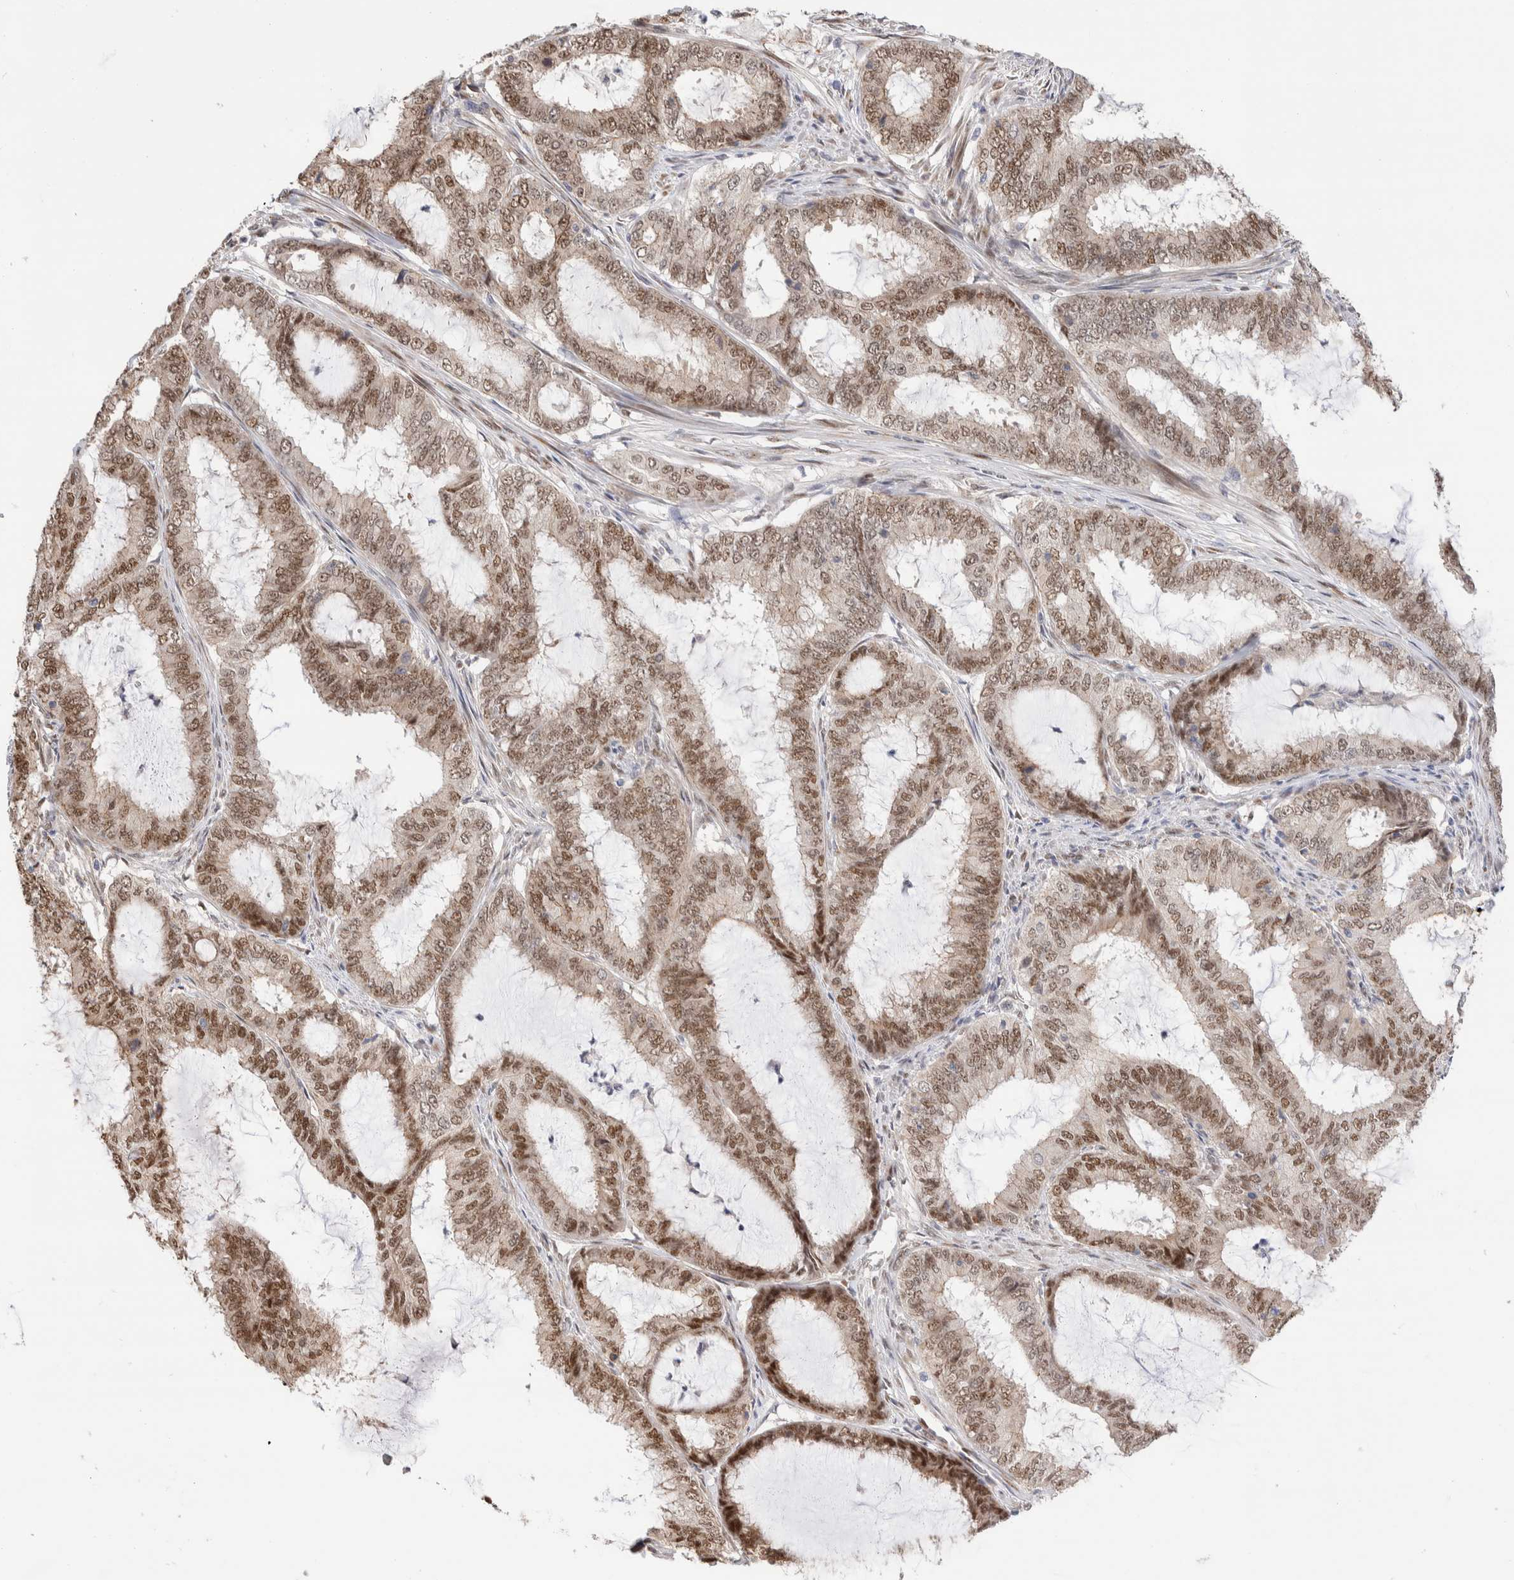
{"staining": {"intensity": "weak", "quantity": ">75%", "location": "cytoplasmic/membranous,nuclear"}, "tissue": "endometrial cancer", "cell_type": "Tumor cells", "image_type": "cancer", "snomed": [{"axis": "morphology", "description": "Adenocarcinoma, NOS"}, {"axis": "topography", "description": "Endometrium"}], "caption": "Endometrial cancer stained with a protein marker reveals weak staining in tumor cells.", "gene": "NSMAF", "patient": {"sex": "female", "age": 51}}